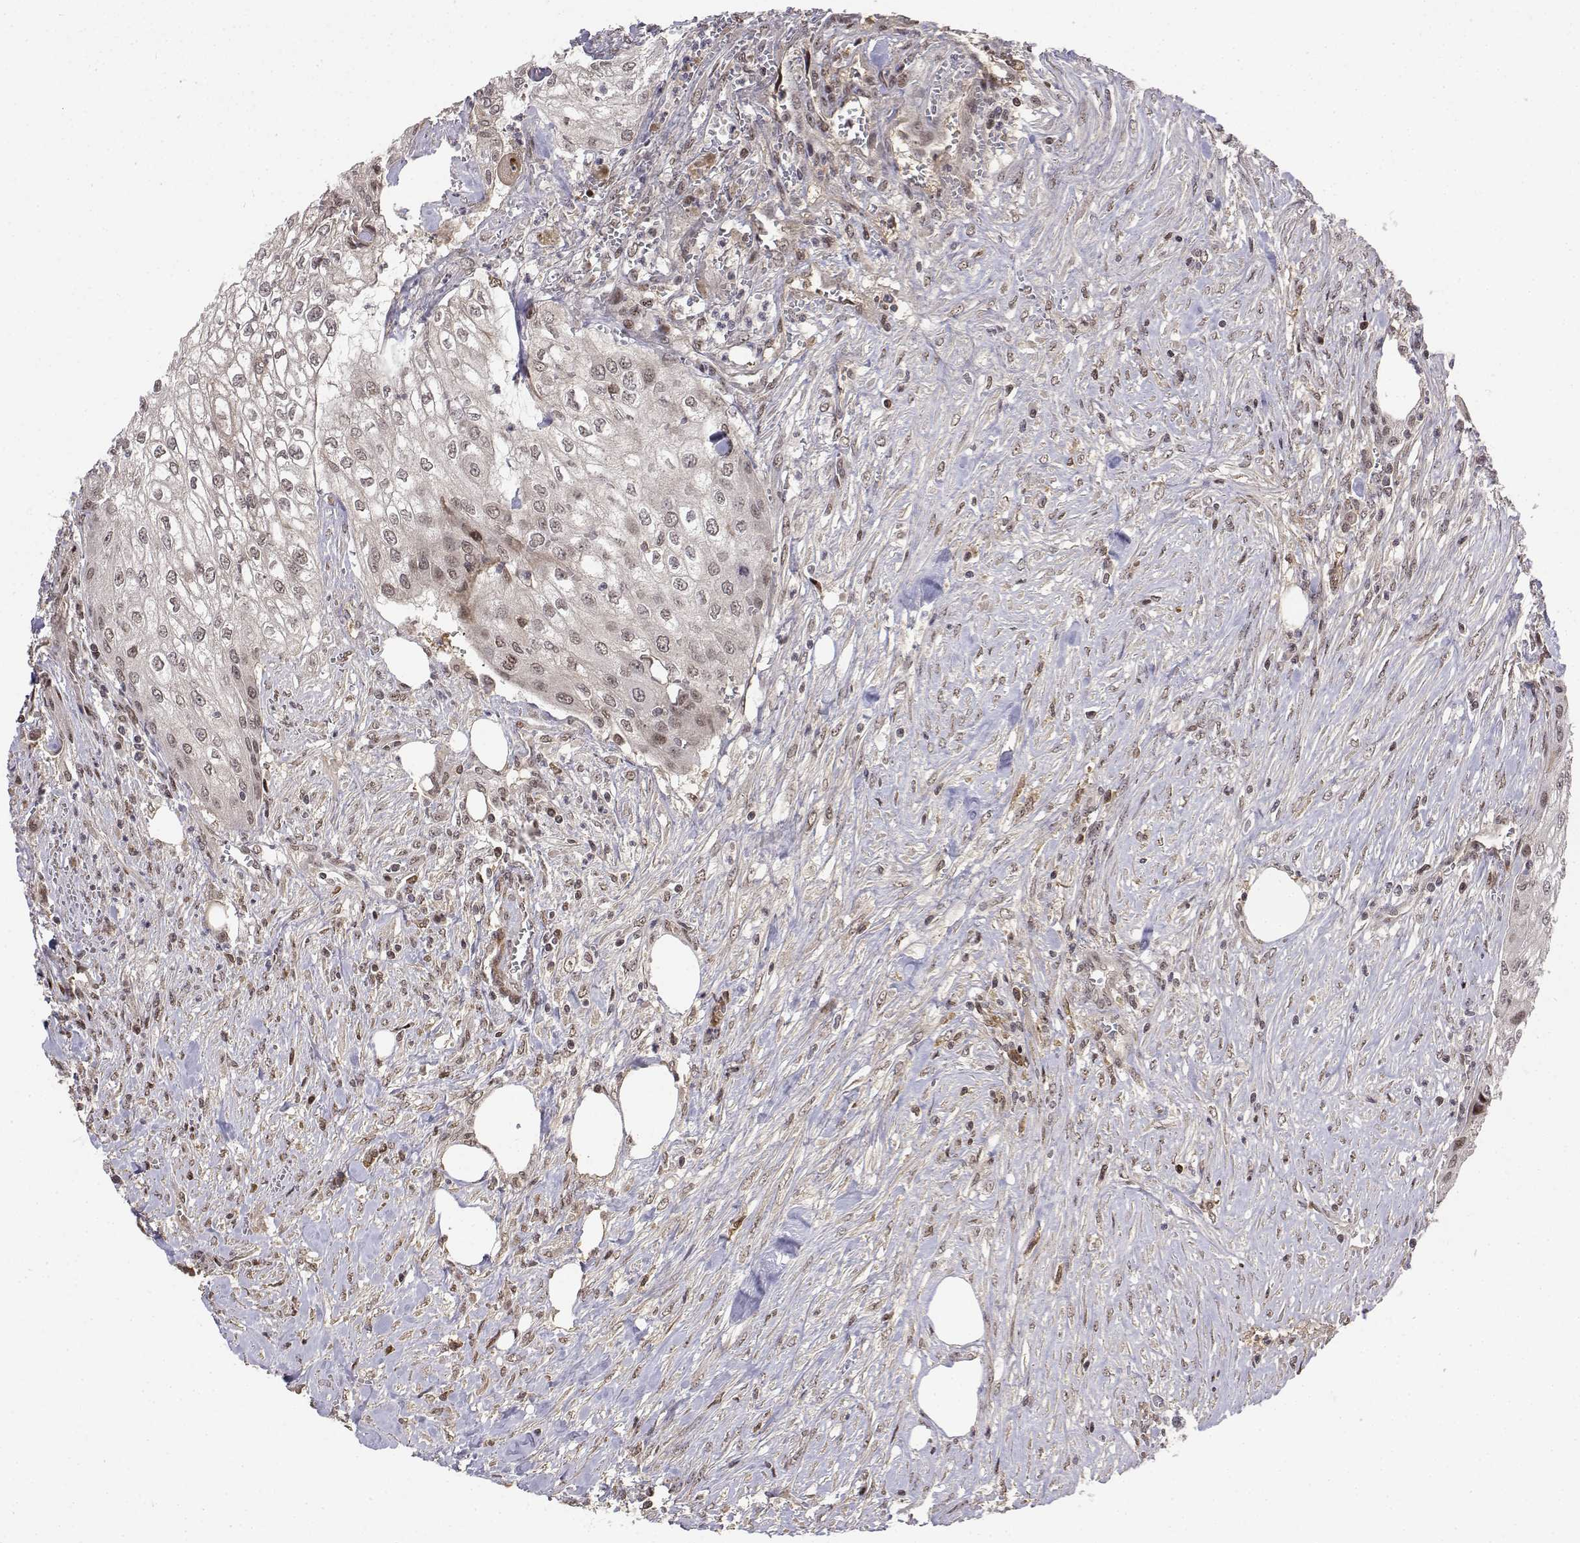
{"staining": {"intensity": "weak", "quantity": "<25%", "location": "nuclear"}, "tissue": "urothelial cancer", "cell_type": "Tumor cells", "image_type": "cancer", "snomed": [{"axis": "morphology", "description": "Urothelial carcinoma, High grade"}, {"axis": "topography", "description": "Urinary bladder"}], "caption": "Immunohistochemical staining of urothelial cancer demonstrates no significant expression in tumor cells.", "gene": "ITGA7", "patient": {"sex": "male", "age": 62}}